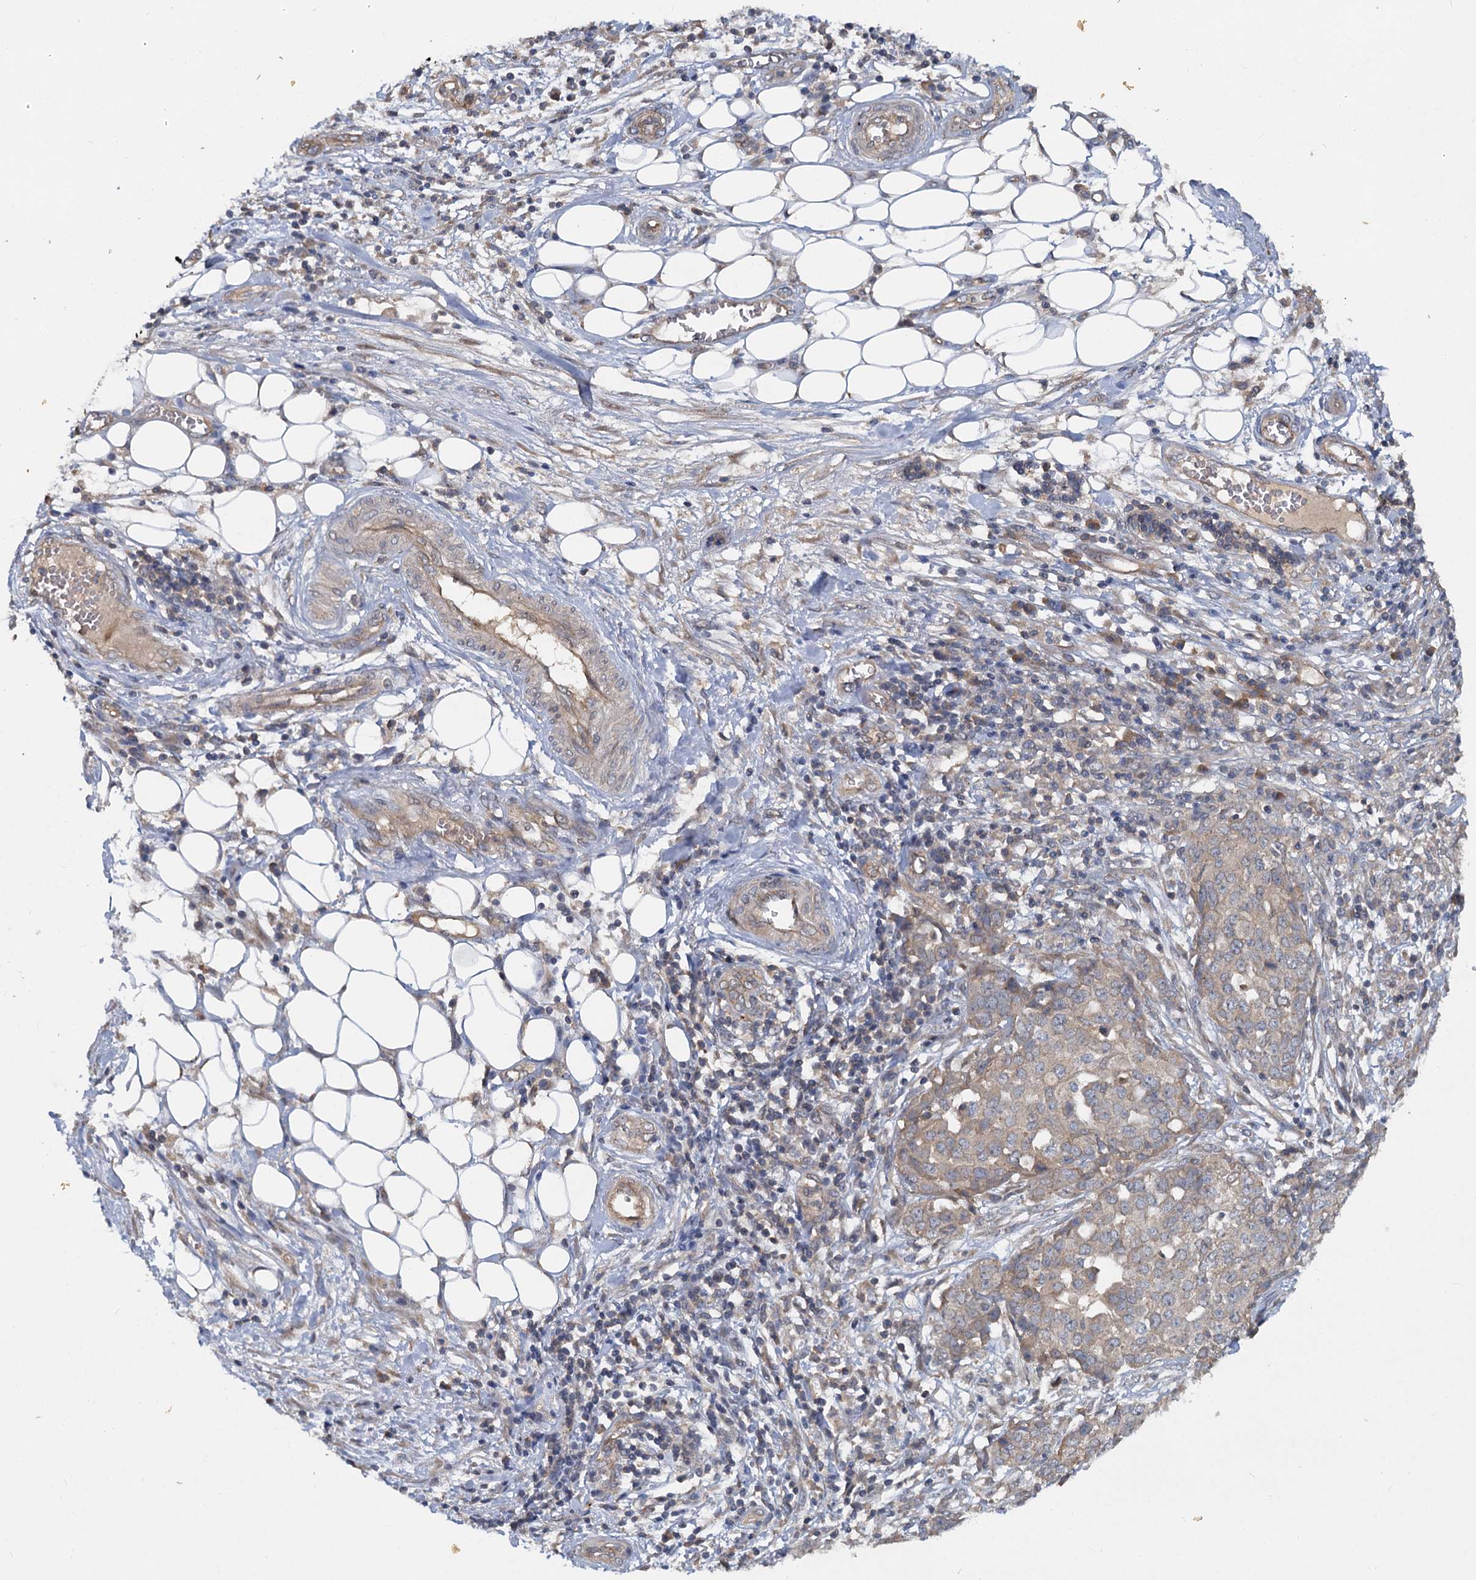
{"staining": {"intensity": "weak", "quantity": "25%-75%", "location": "cytoplasmic/membranous"}, "tissue": "ovarian cancer", "cell_type": "Tumor cells", "image_type": "cancer", "snomed": [{"axis": "morphology", "description": "Cystadenocarcinoma, serous, NOS"}, {"axis": "topography", "description": "Soft tissue"}, {"axis": "topography", "description": "Ovary"}], "caption": "Human ovarian serous cystadenocarcinoma stained with a protein marker demonstrates weak staining in tumor cells.", "gene": "ZNF324", "patient": {"sex": "female", "age": 57}}